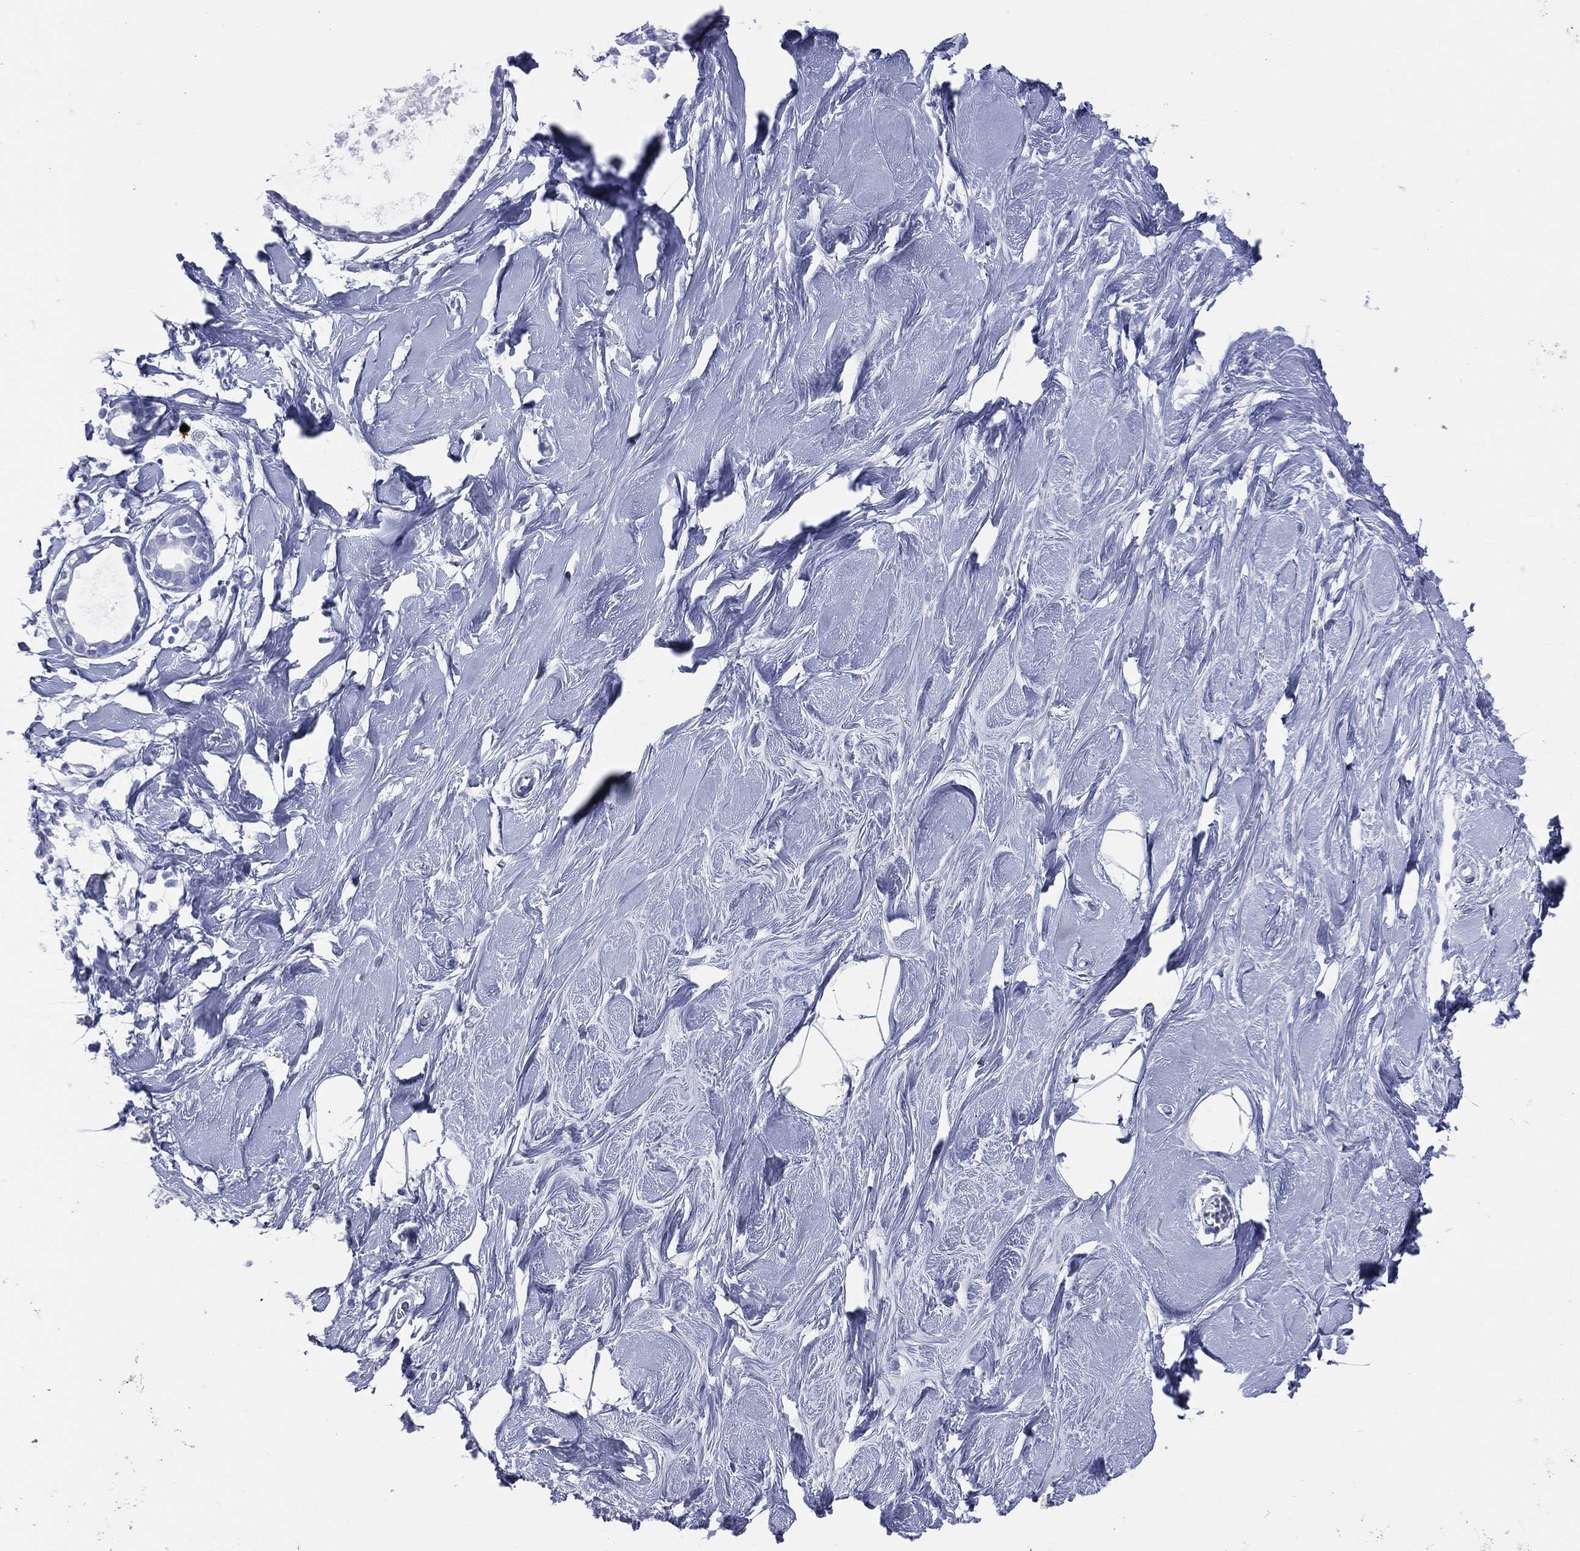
{"staining": {"intensity": "negative", "quantity": "none", "location": "none"}, "tissue": "soft tissue", "cell_type": "Fibroblasts", "image_type": "normal", "snomed": [{"axis": "morphology", "description": "Normal tissue, NOS"}, {"axis": "topography", "description": "Breast"}], "caption": "Fibroblasts are negative for brown protein staining in benign soft tissue. (Brightfield microscopy of DAB IHC at high magnification).", "gene": "PGLYRP1", "patient": {"sex": "female", "age": 49}}